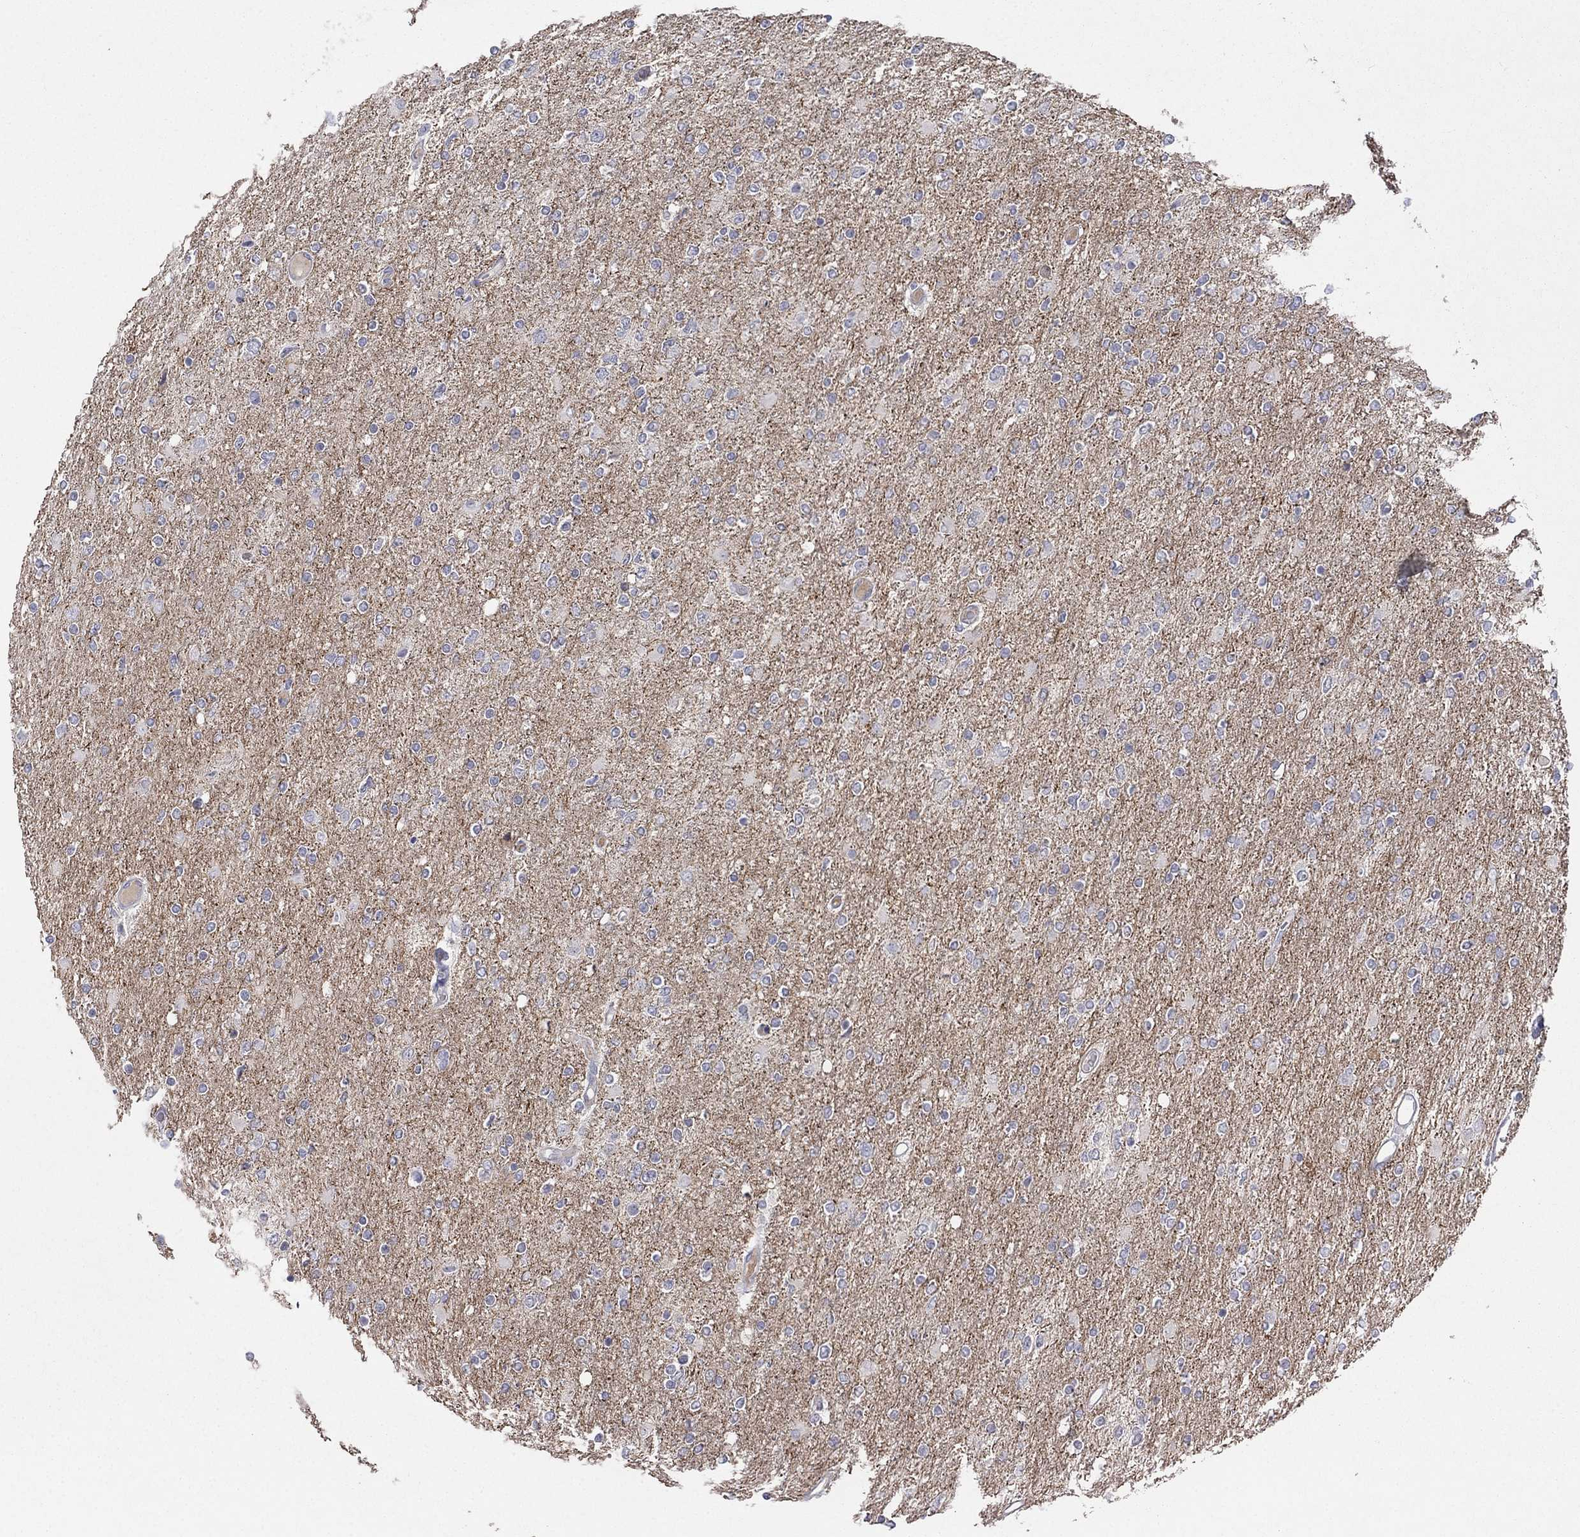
{"staining": {"intensity": "negative", "quantity": "none", "location": "none"}, "tissue": "glioma", "cell_type": "Tumor cells", "image_type": "cancer", "snomed": [{"axis": "morphology", "description": "Glioma, malignant, High grade"}, {"axis": "topography", "description": "Cerebral cortex"}], "caption": "Malignant glioma (high-grade) was stained to show a protein in brown. There is no significant positivity in tumor cells.", "gene": "AMN1", "patient": {"sex": "male", "age": 70}}